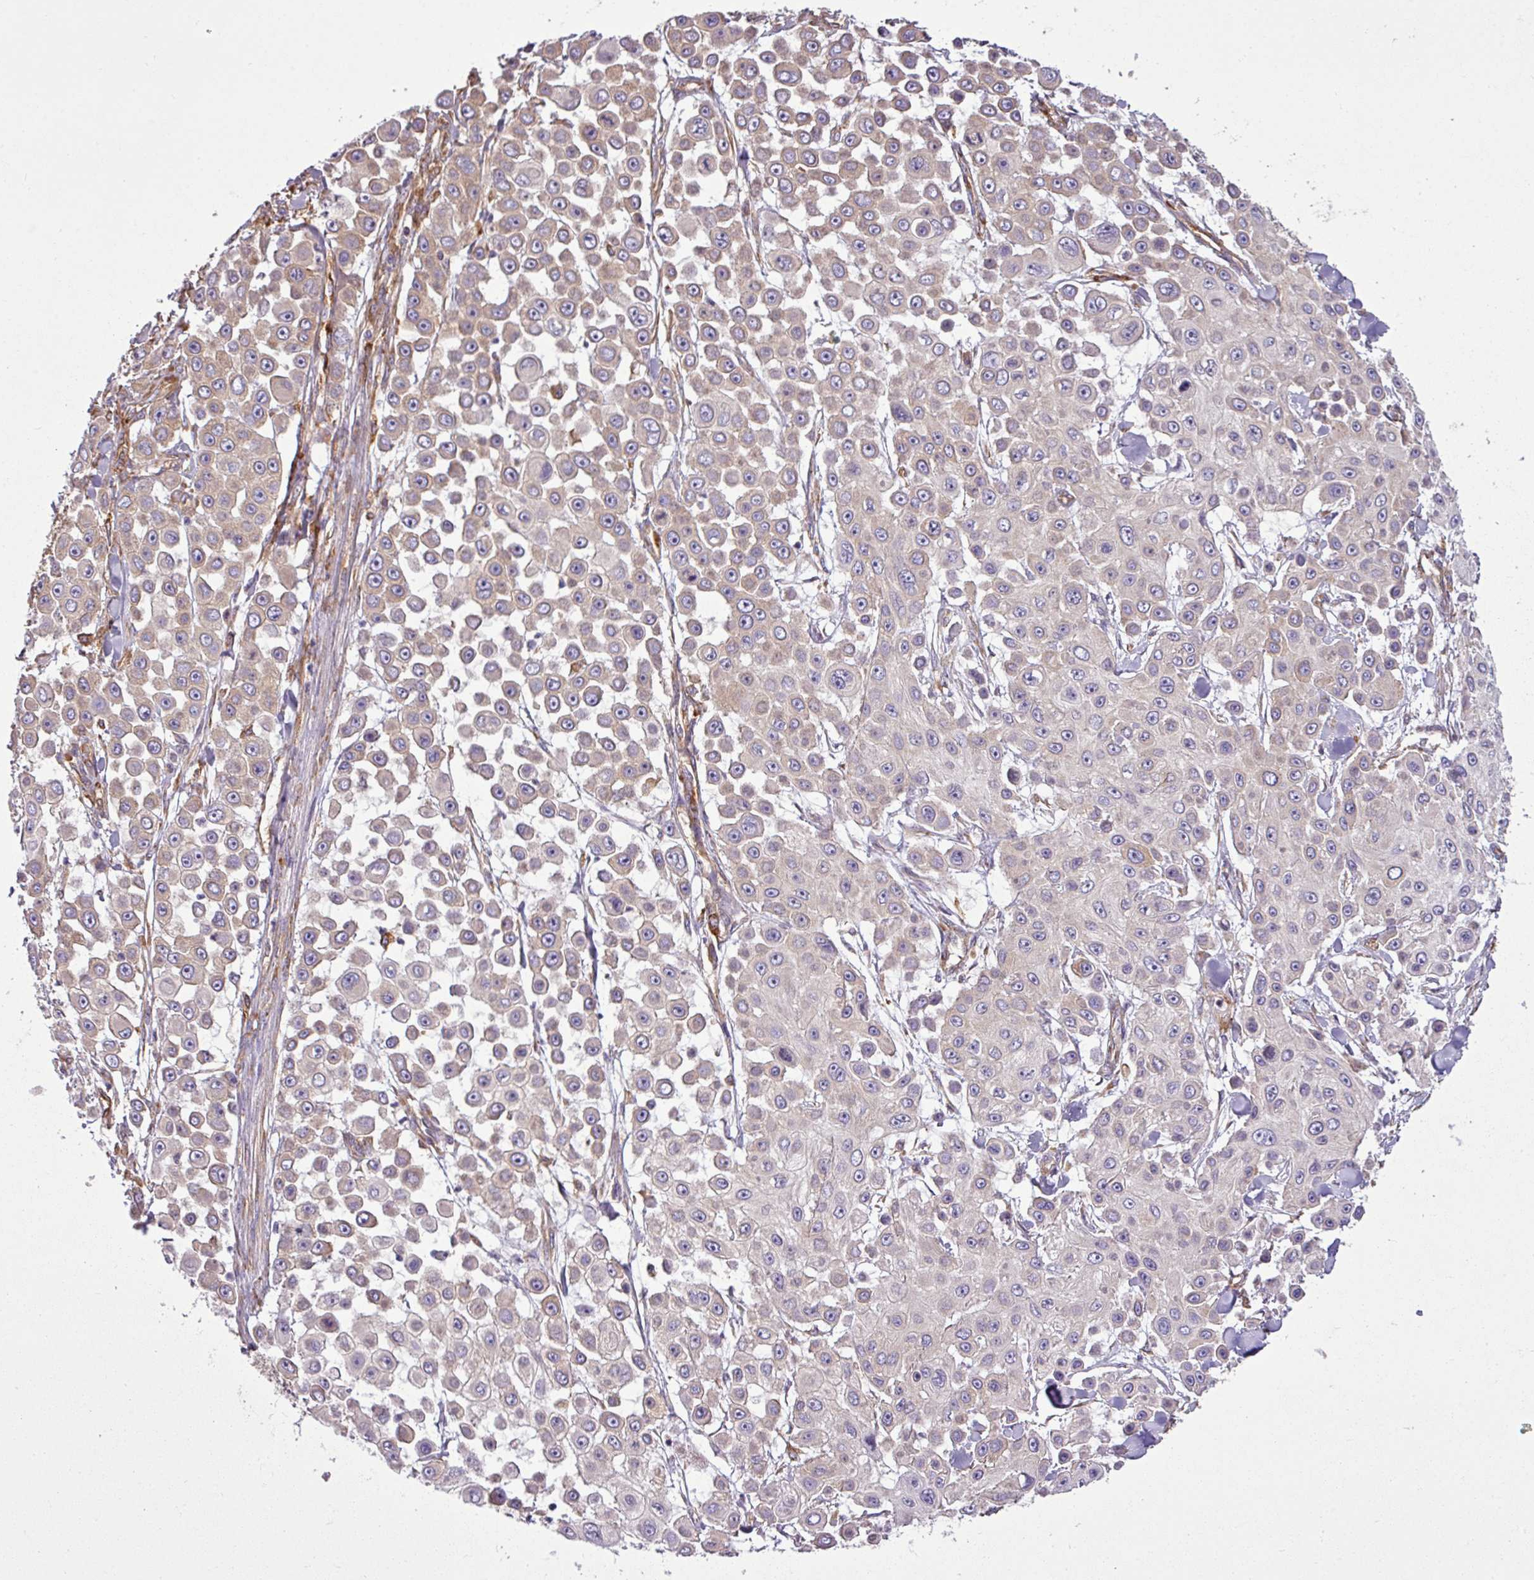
{"staining": {"intensity": "moderate", "quantity": "<25%", "location": "cytoplasmic/membranous"}, "tissue": "skin cancer", "cell_type": "Tumor cells", "image_type": "cancer", "snomed": [{"axis": "morphology", "description": "Squamous cell carcinoma, NOS"}, {"axis": "topography", "description": "Skin"}], "caption": "Immunohistochemistry (DAB (3,3'-diaminobenzidine)) staining of human skin squamous cell carcinoma demonstrates moderate cytoplasmic/membranous protein positivity in about <25% of tumor cells.", "gene": "PACSIN2", "patient": {"sex": "male", "age": 67}}